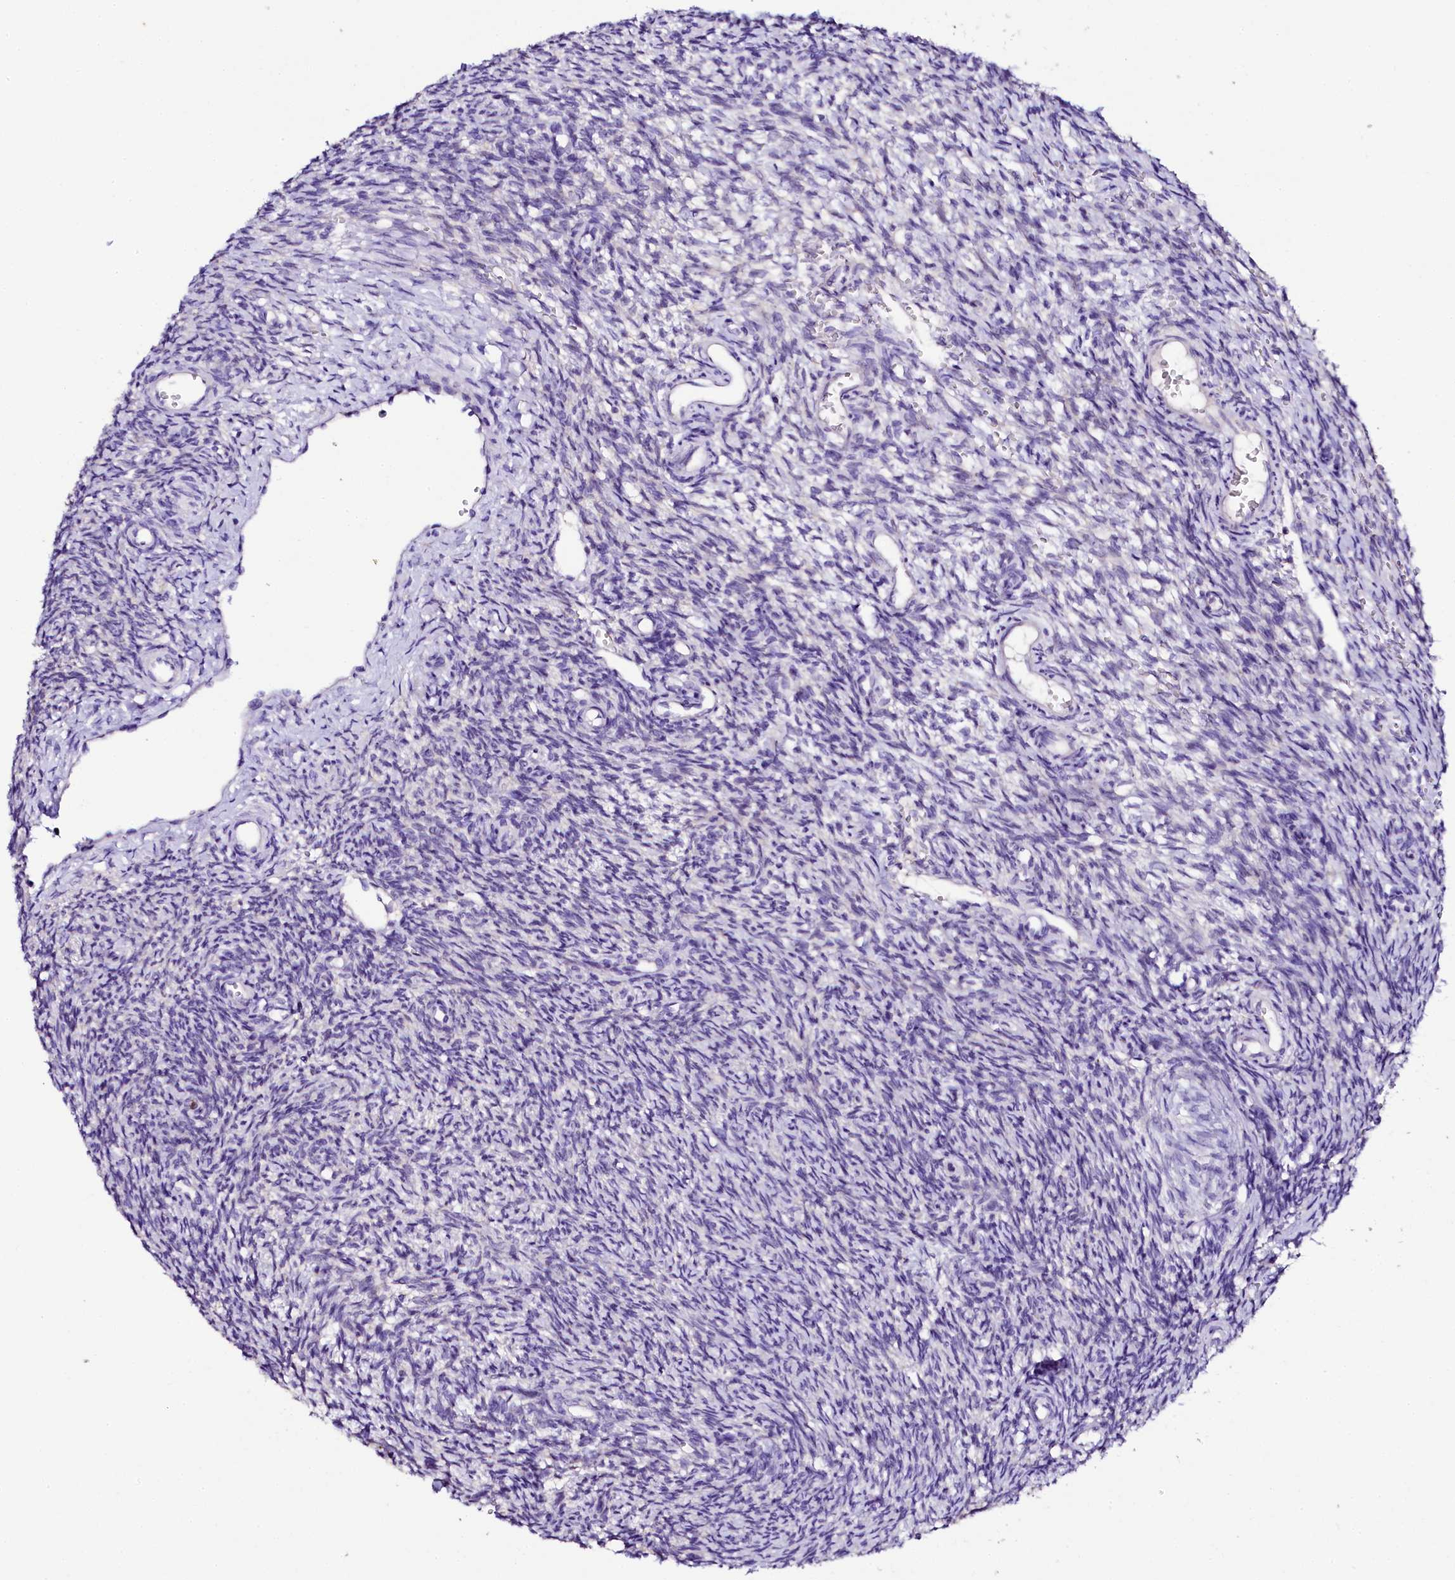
{"staining": {"intensity": "negative", "quantity": "none", "location": "none"}, "tissue": "ovary", "cell_type": "Ovarian stroma cells", "image_type": "normal", "snomed": [{"axis": "morphology", "description": "Normal tissue, NOS"}, {"axis": "topography", "description": "Ovary"}], "caption": "Image shows no protein positivity in ovarian stroma cells of normal ovary.", "gene": "NAA16", "patient": {"sex": "female", "age": 39}}